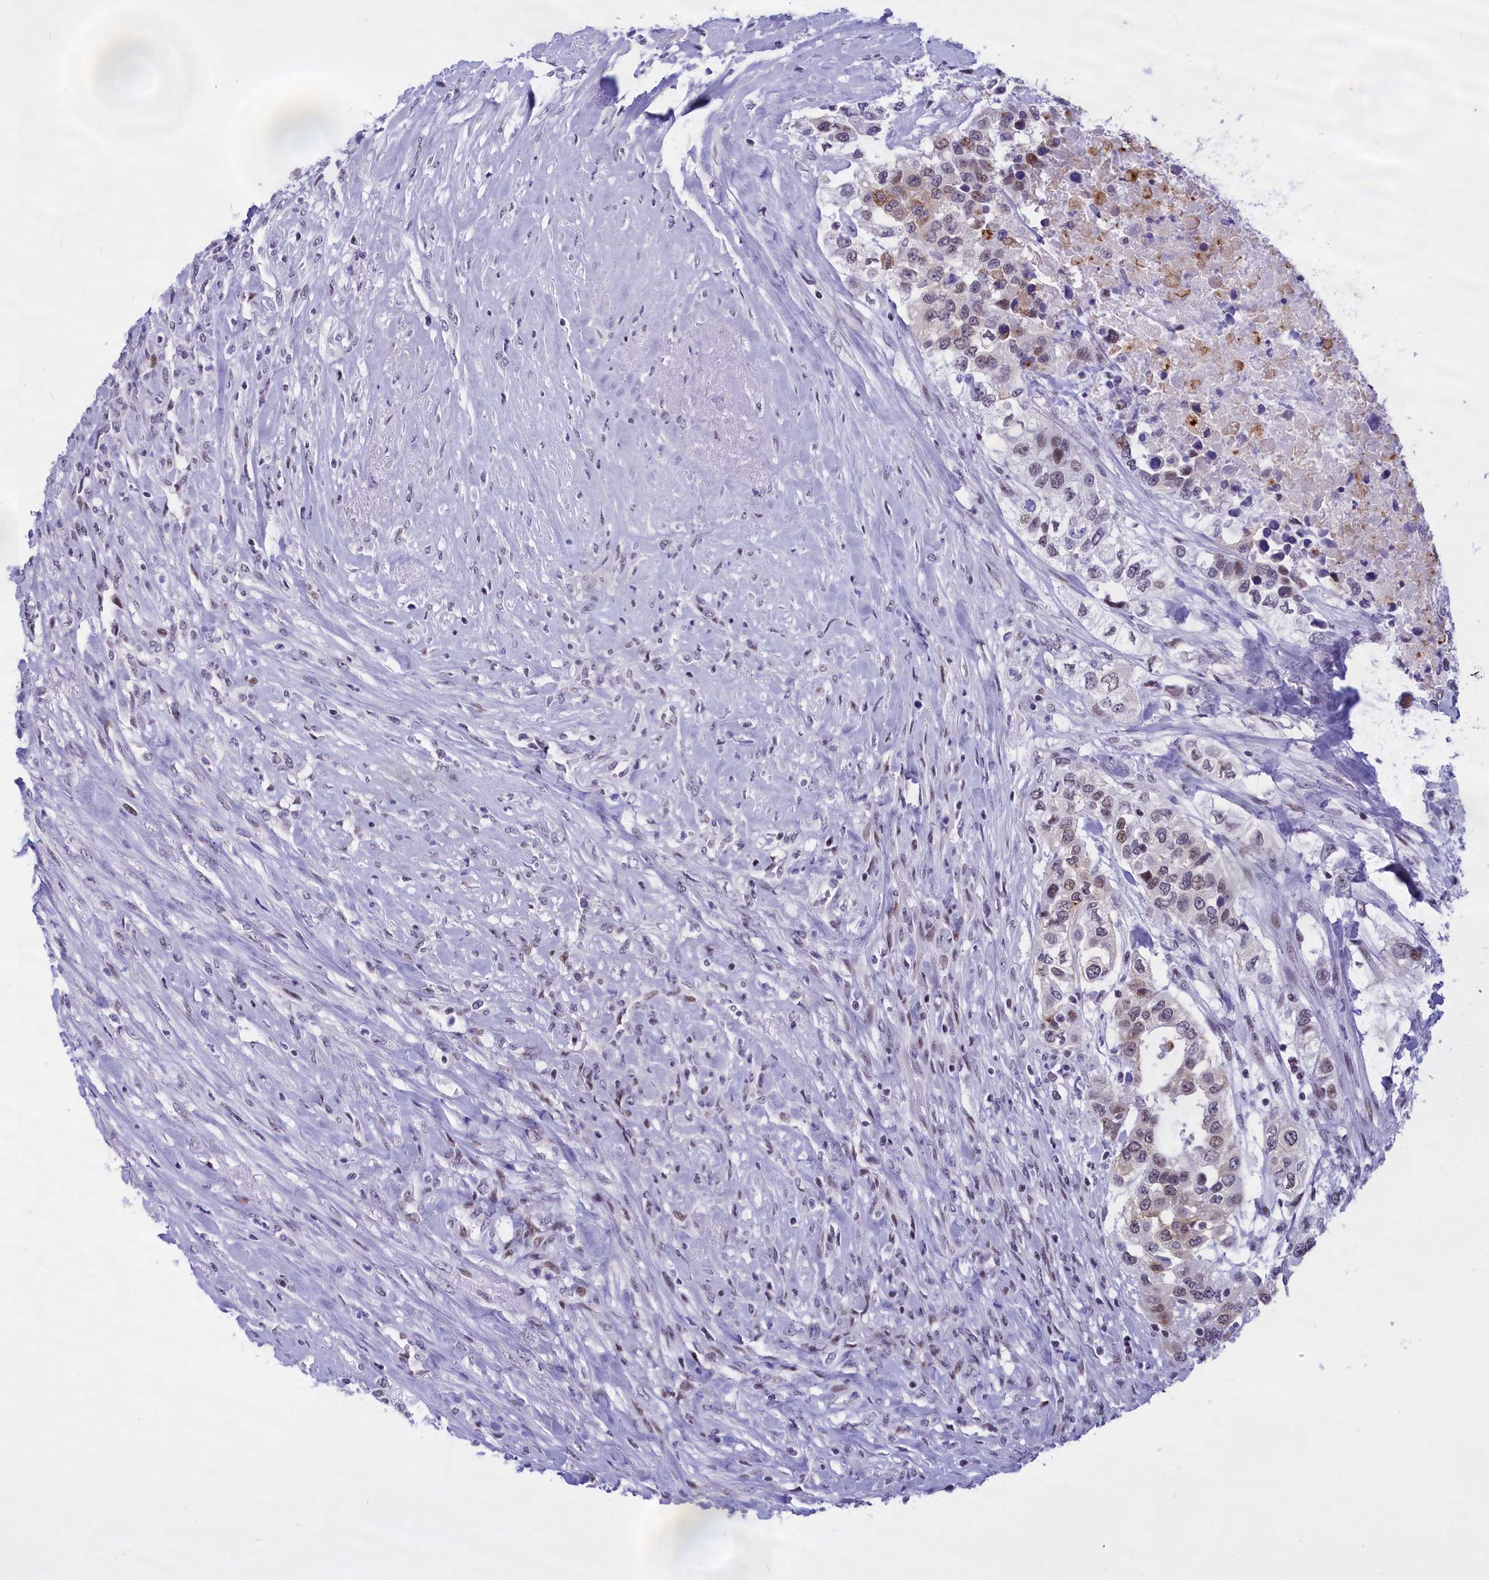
{"staining": {"intensity": "moderate", "quantity": "<25%", "location": "cytoplasmic/membranous,nuclear"}, "tissue": "urothelial cancer", "cell_type": "Tumor cells", "image_type": "cancer", "snomed": [{"axis": "morphology", "description": "Urothelial carcinoma, High grade"}, {"axis": "topography", "description": "Urinary bladder"}], "caption": "This image reveals IHC staining of urothelial cancer, with low moderate cytoplasmic/membranous and nuclear staining in about <25% of tumor cells.", "gene": "SPIRE2", "patient": {"sex": "female", "age": 80}}